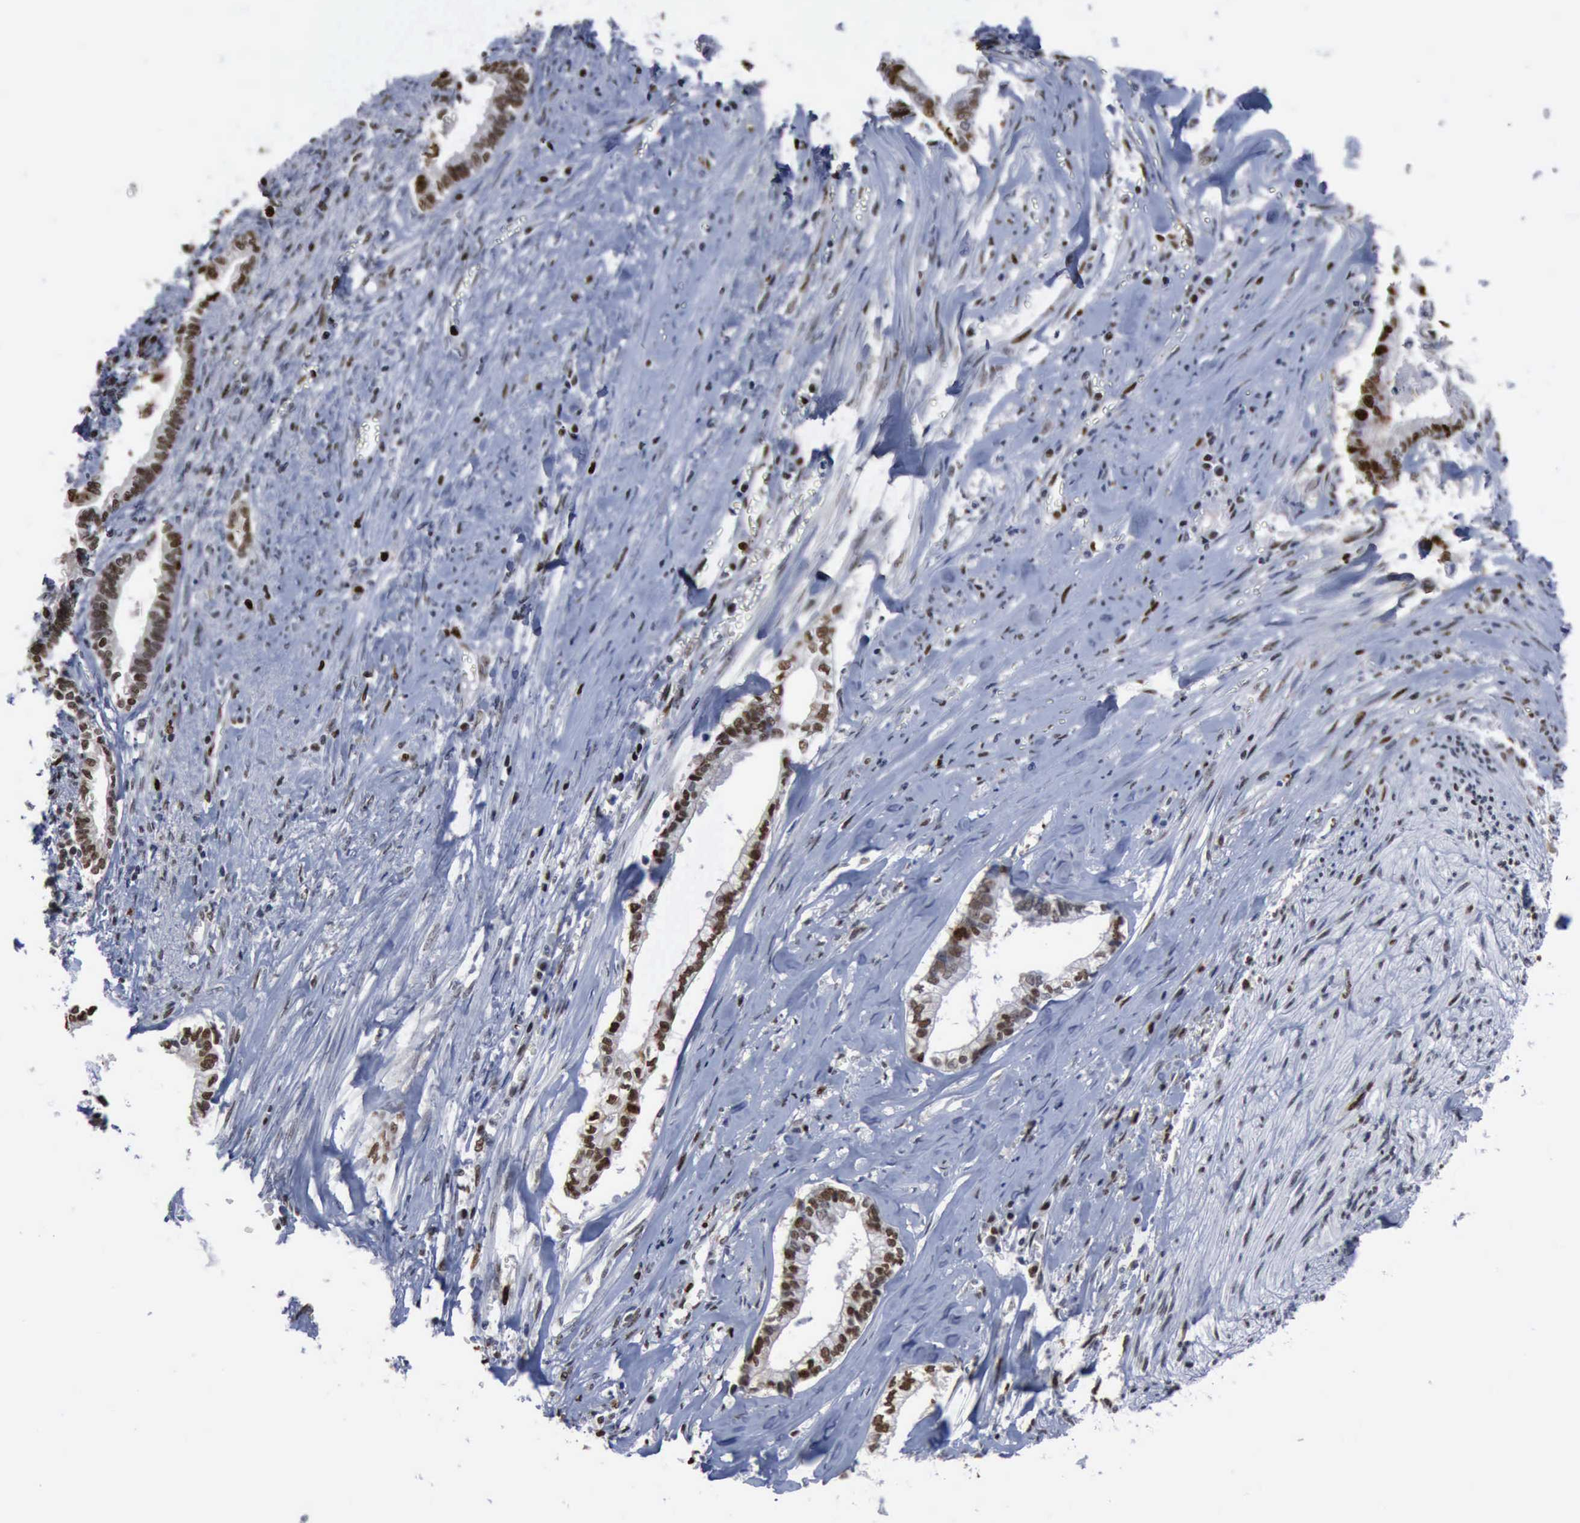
{"staining": {"intensity": "moderate", "quantity": "25%-75%", "location": "nuclear"}, "tissue": "liver cancer", "cell_type": "Tumor cells", "image_type": "cancer", "snomed": [{"axis": "morphology", "description": "Cholangiocarcinoma"}, {"axis": "topography", "description": "Liver"}], "caption": "Liver cancer (cholangiocarcinoma) stained with a brown dye shows moderate nuclear positive expression in approximately 25%-75% of tumor cells.", "gene": "PCNA", "patient": {"sex": "male", "age": 57}}